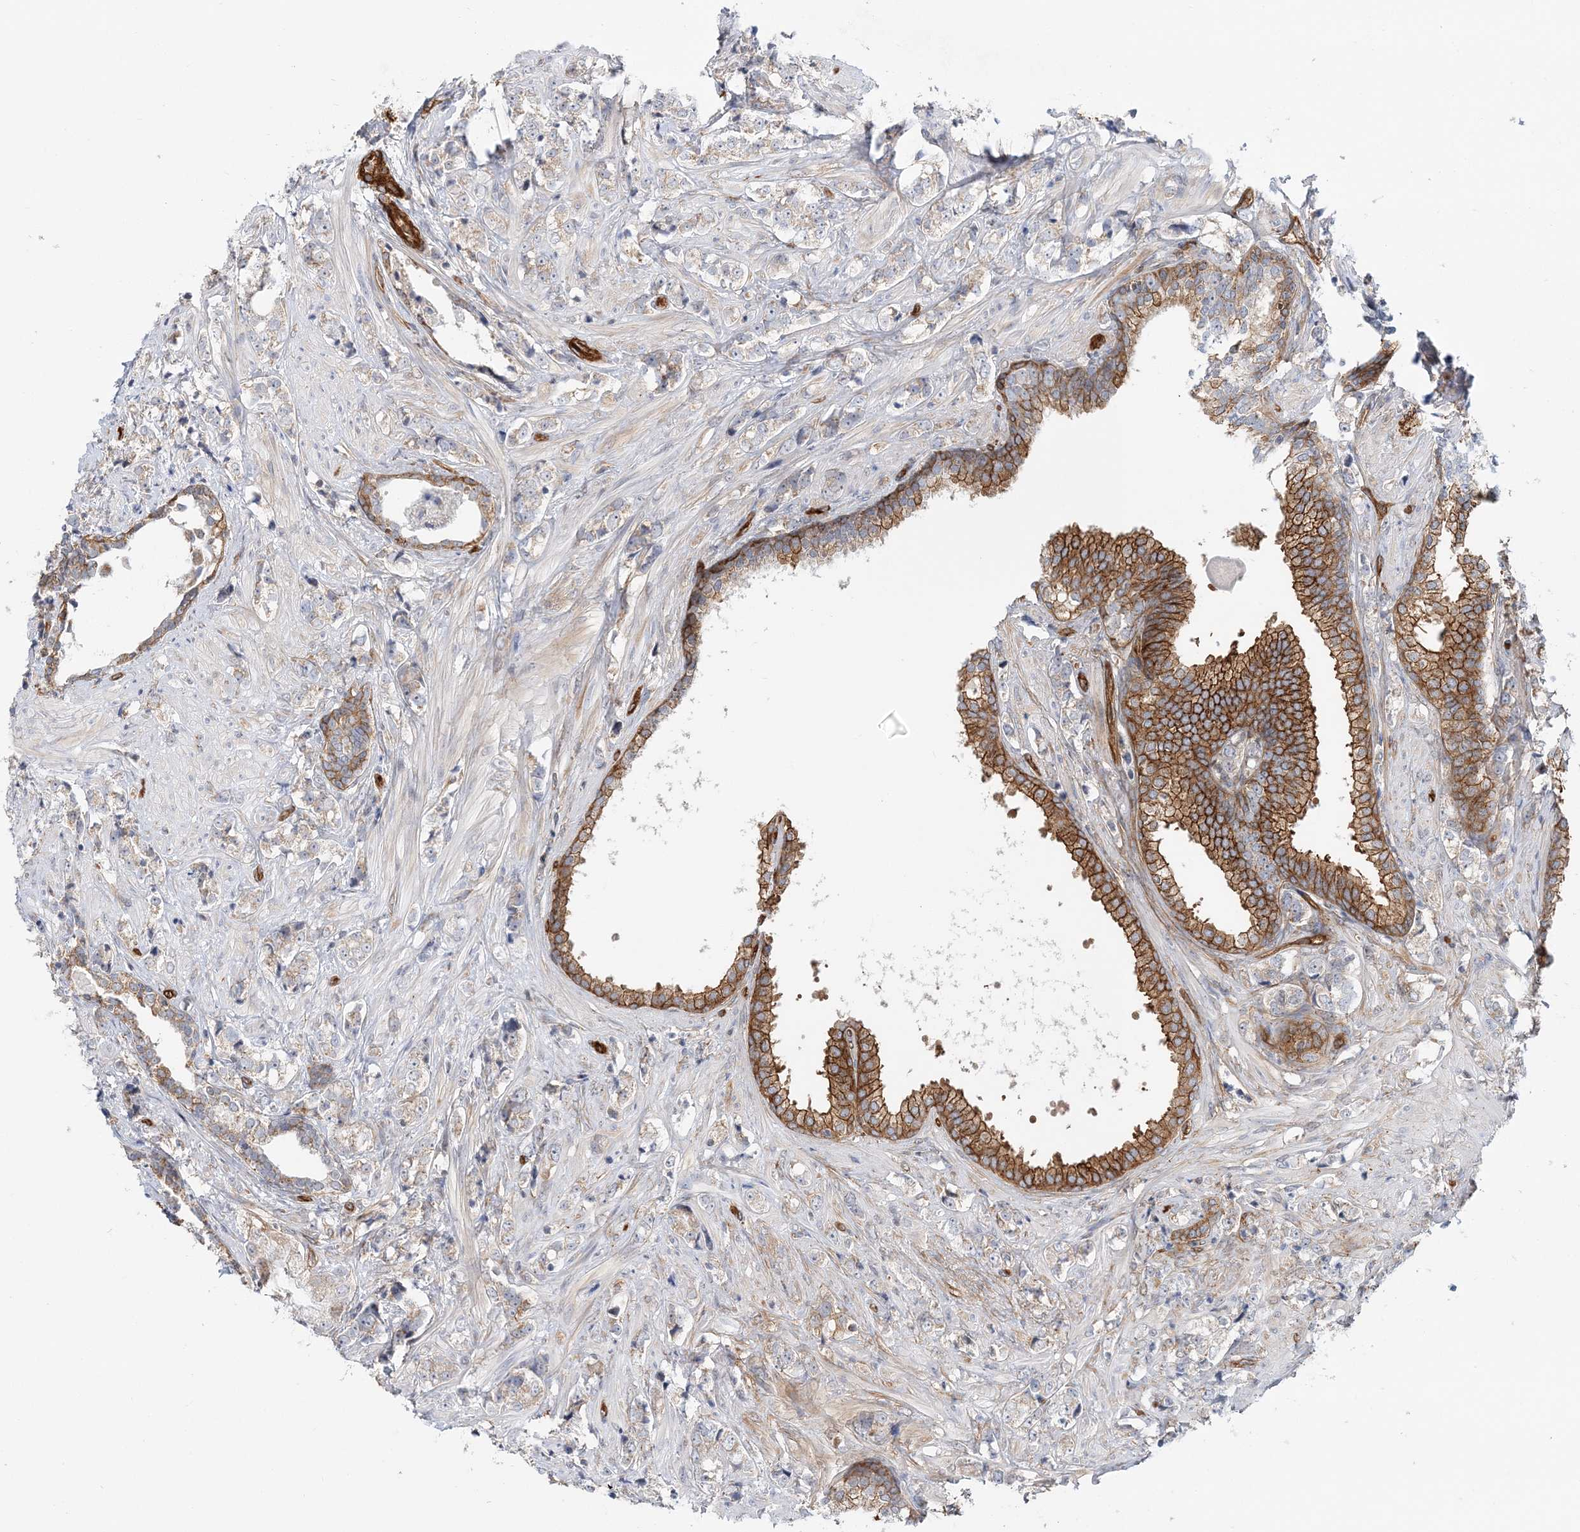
{"staining": {"intensity": "weak", "quantity": "<25%", "location": "cytoplasmic/membranous"}, "tissue": "prostate cancer", "cell_type": "Tumor cells", "image_type": "cancer", "snomed": [{"axis": "morphology", "description": "Adenocarcinoma, High grade"}, {"axis": "topography", "description": "Prostate"}], "caption": "Image shows no significant protein expression in tumor cells of adenocarcinoma (high-grade) (prostate).", "gene": "AFAP1L2", "patient": {"sex": "male", "age": 69}}